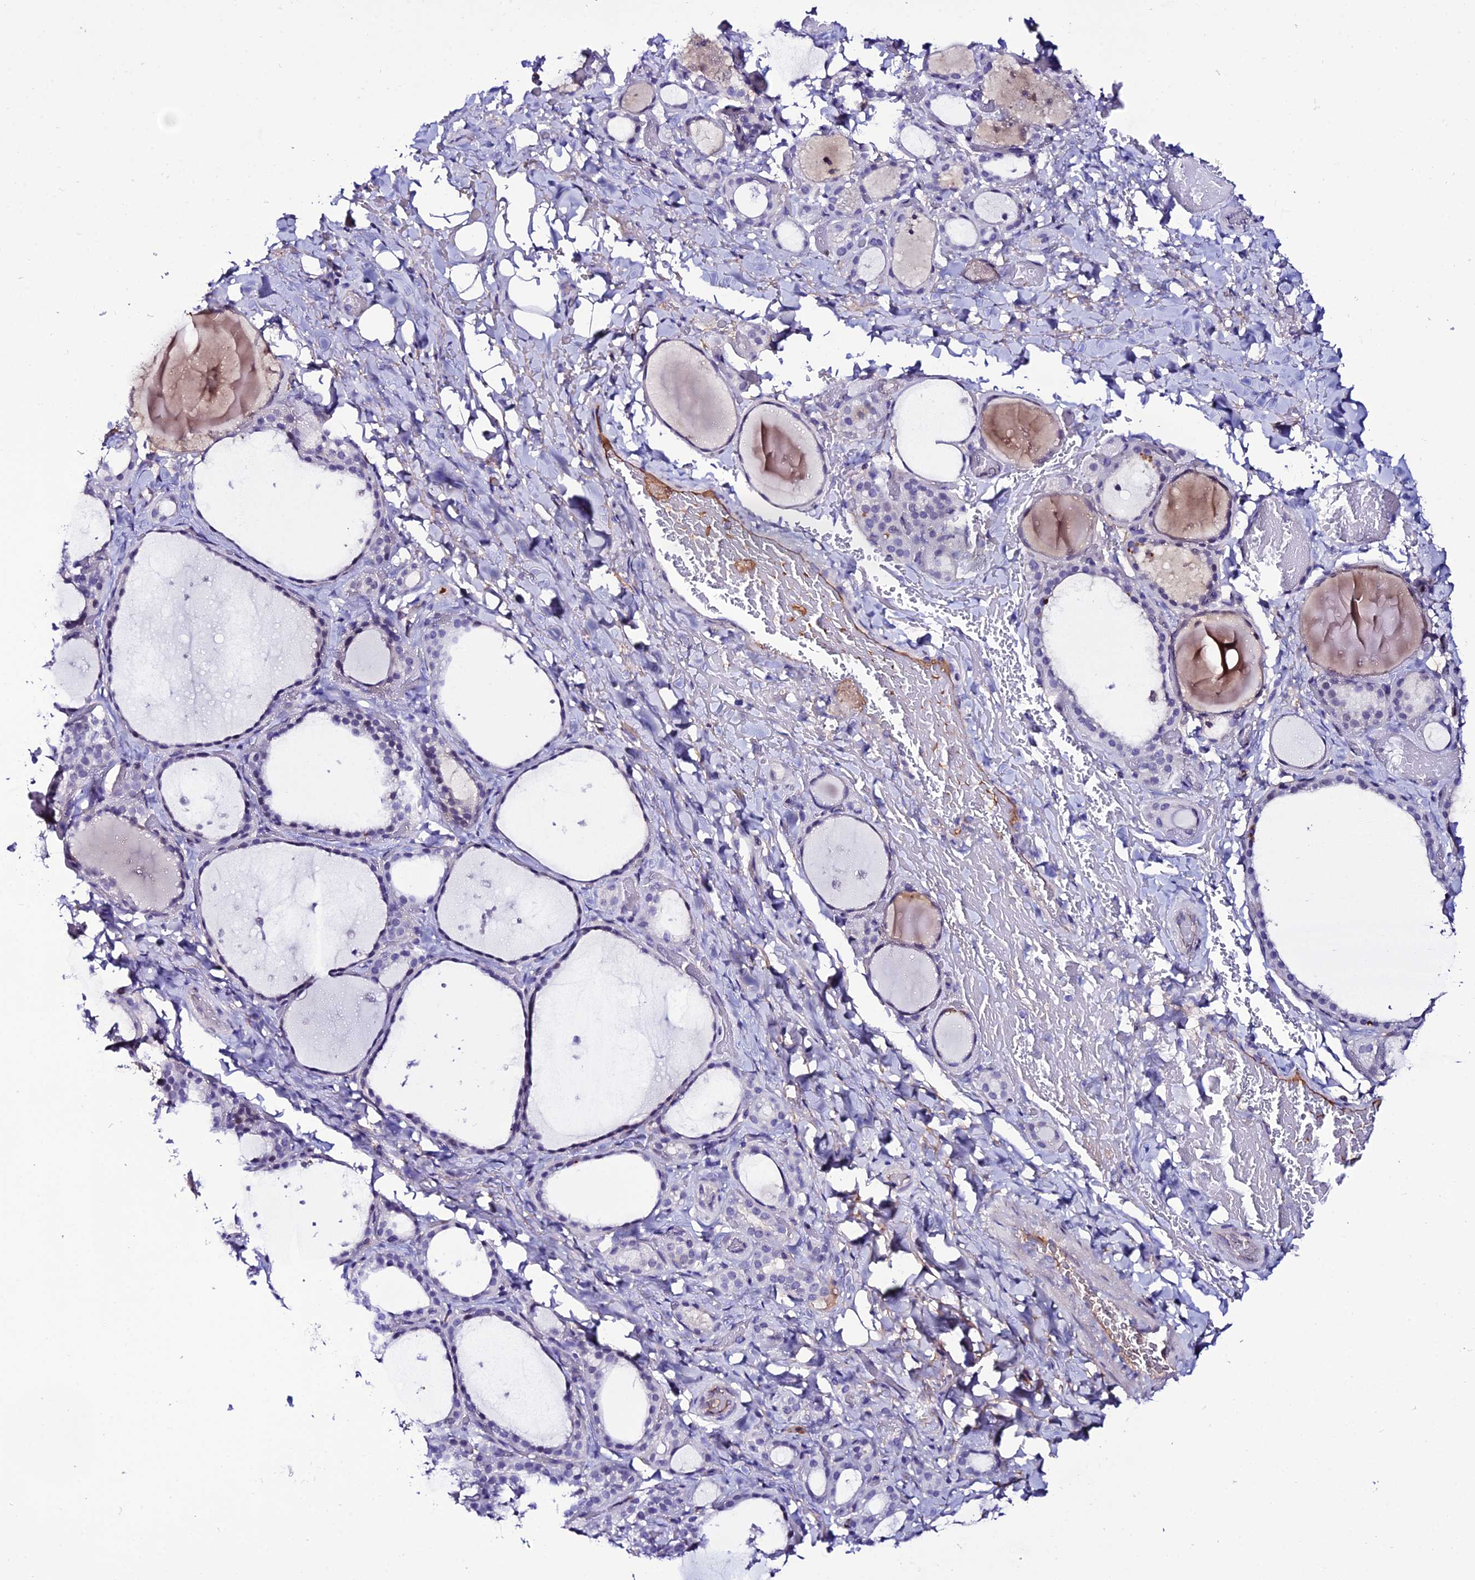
{"staining": {"intensity": "negative", "quantity": "none", "location": "none"}, "tissue": "thyroid gland", "cell_type": "Glandular cells", "image_type": "normal", "snomed": [{"axis": "morphology", "description": "Normal tissue, NOS"}, {"axis": "topography", "description": "Thyroid gland"}], "caption": "Benign thyroid gland was stained to show a protein in brown. There is no significant expression in glandular cells.", "gene": "DEFB132", "patient": {"sex": "female", "age": 44}}